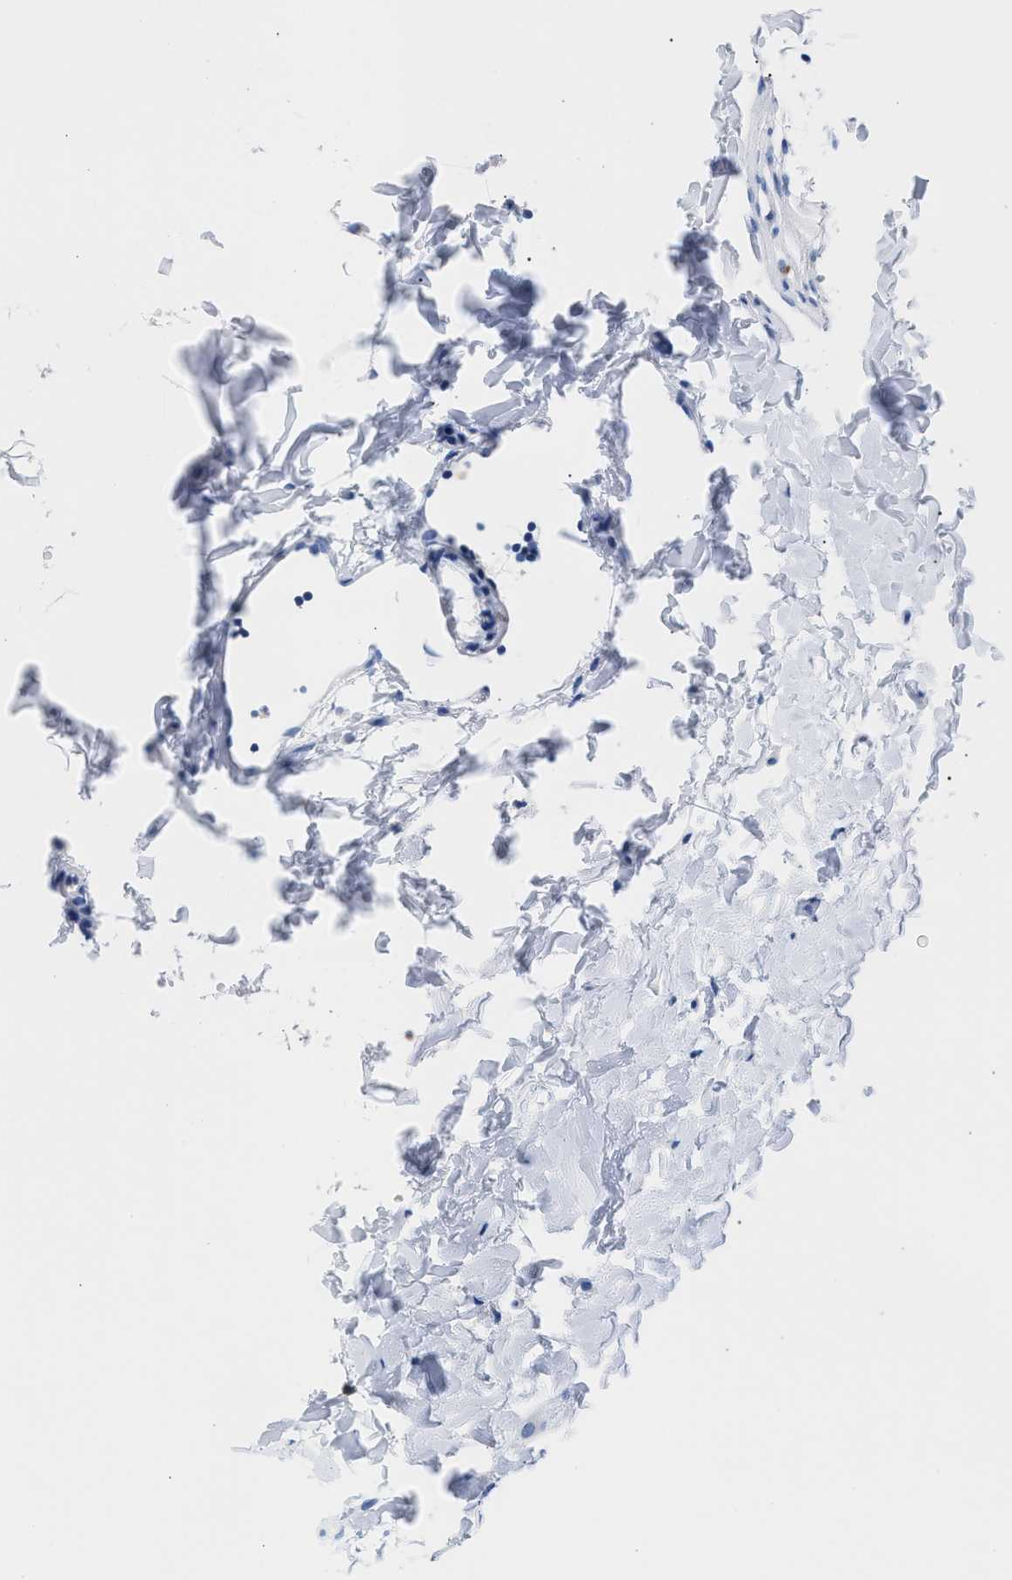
{"staining": {"intensity": "moderate", "quantity": ">75%", "location": "cytoplasmic/membranous"}, "tissue": "appendix", "cell_type": "Glandular cells", "image_type": "normal", "snomed": [{"axis": "morphology", "description": "Normal tissue, NOS"}, {"axis": "topography", "description": "Appendix"}], "caption": "Immunohistochemistry of normal human appendix shows medium levels of moderate cytoplasmic/membranous expression in about >75% of glandular cells.", "gene": "TACC3", "patient": {"sex": "female", "age": 20}}